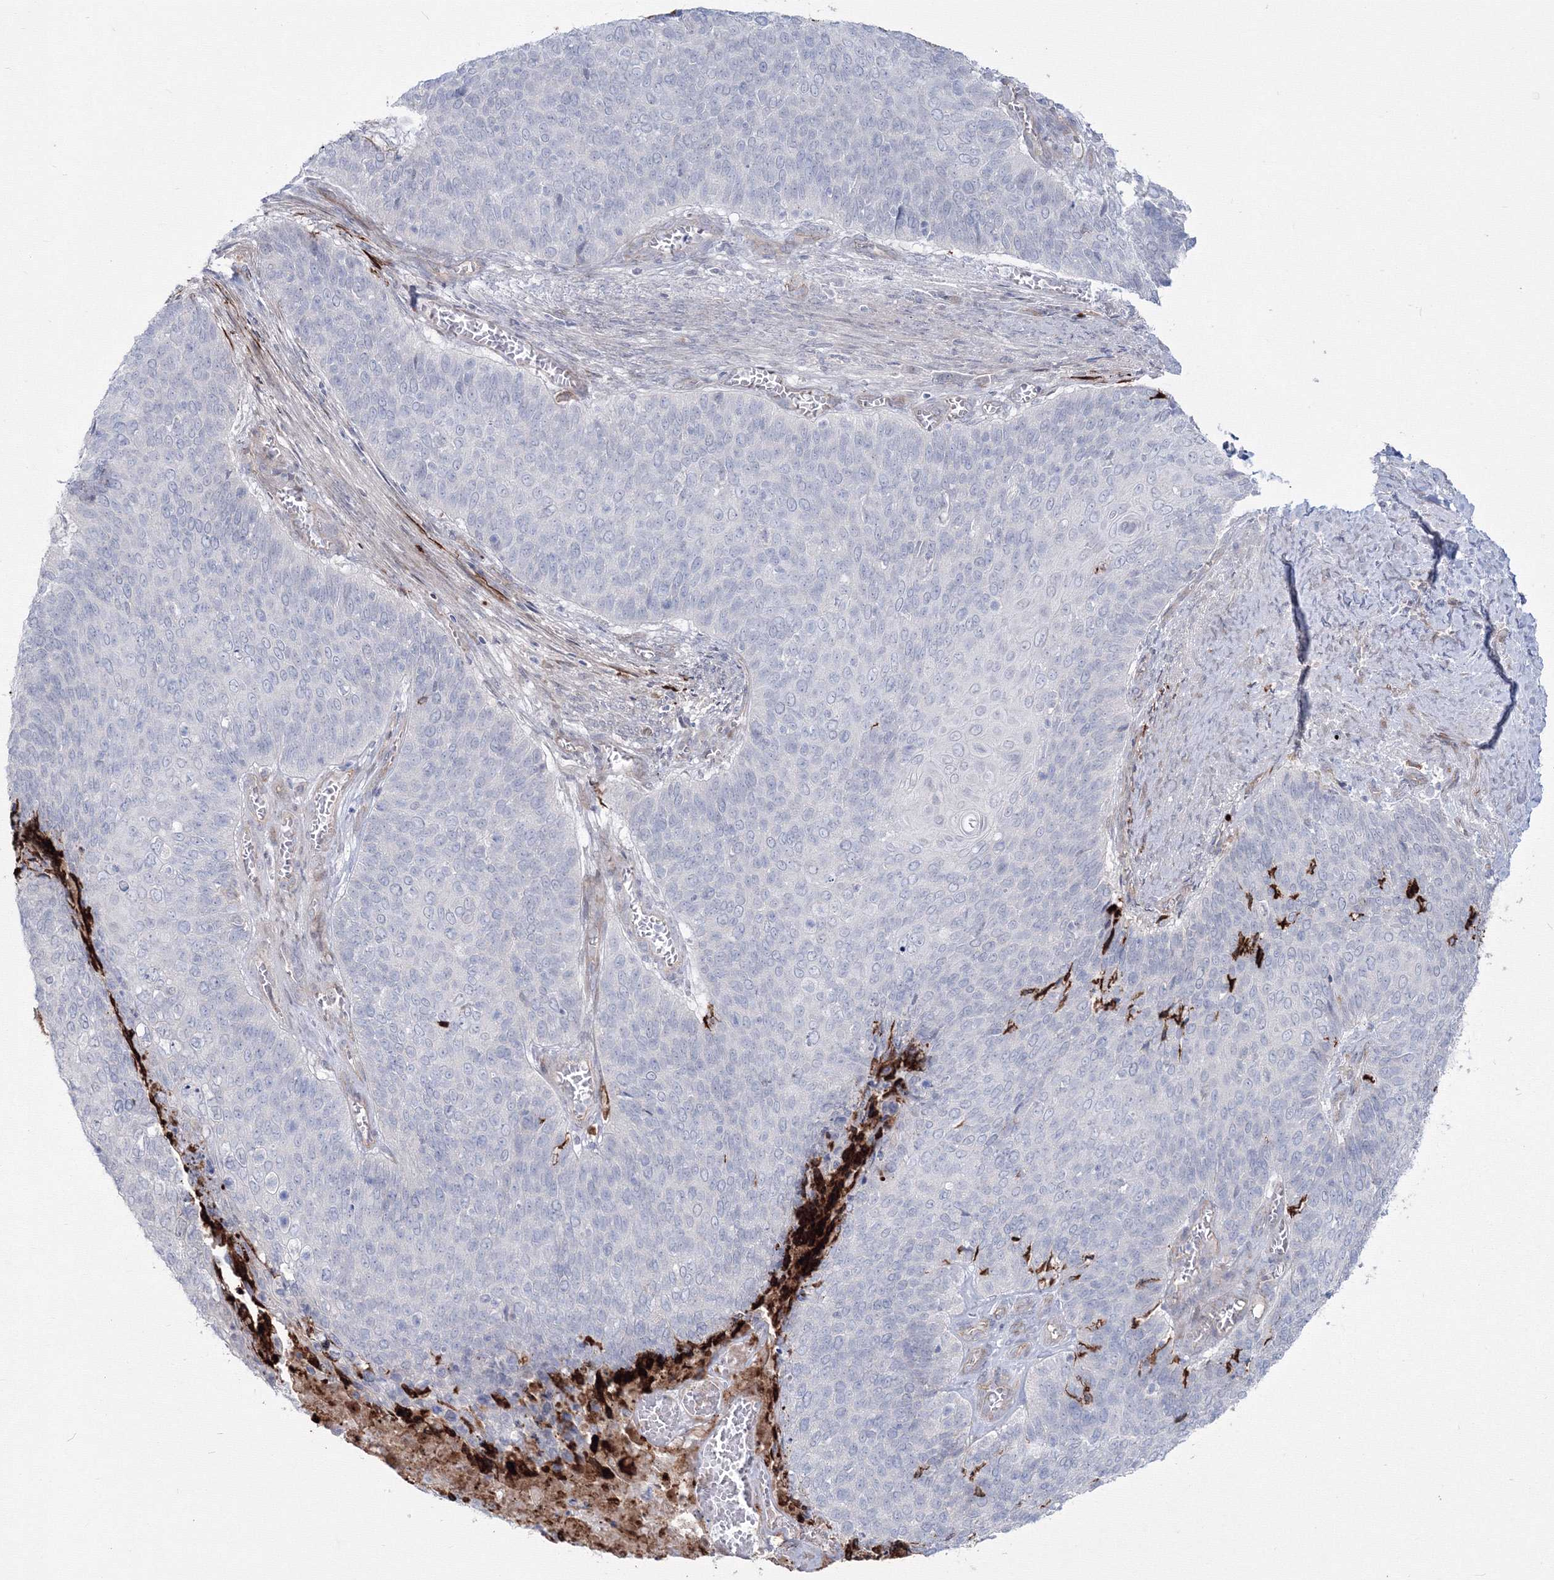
{"staining": {"intensity": "negative", "quantity": "none", "location": "none"}, "tissue": "cervical cancer", "cell_type": "Tumor cells", "image_type": "cancer", "snomed": [{"axis": "morphology", "description": "Squamous cell carcinoma, NOS"}, {"axis": "topography", "description": "Cervix"}], "caption": "Squamous cell carcinoma (cervical) was stained to show a protein in brown. There is no significant expression in tumor cells.", "gene": "HYAL2", "patient": {"sex": "female", "age": 39}}